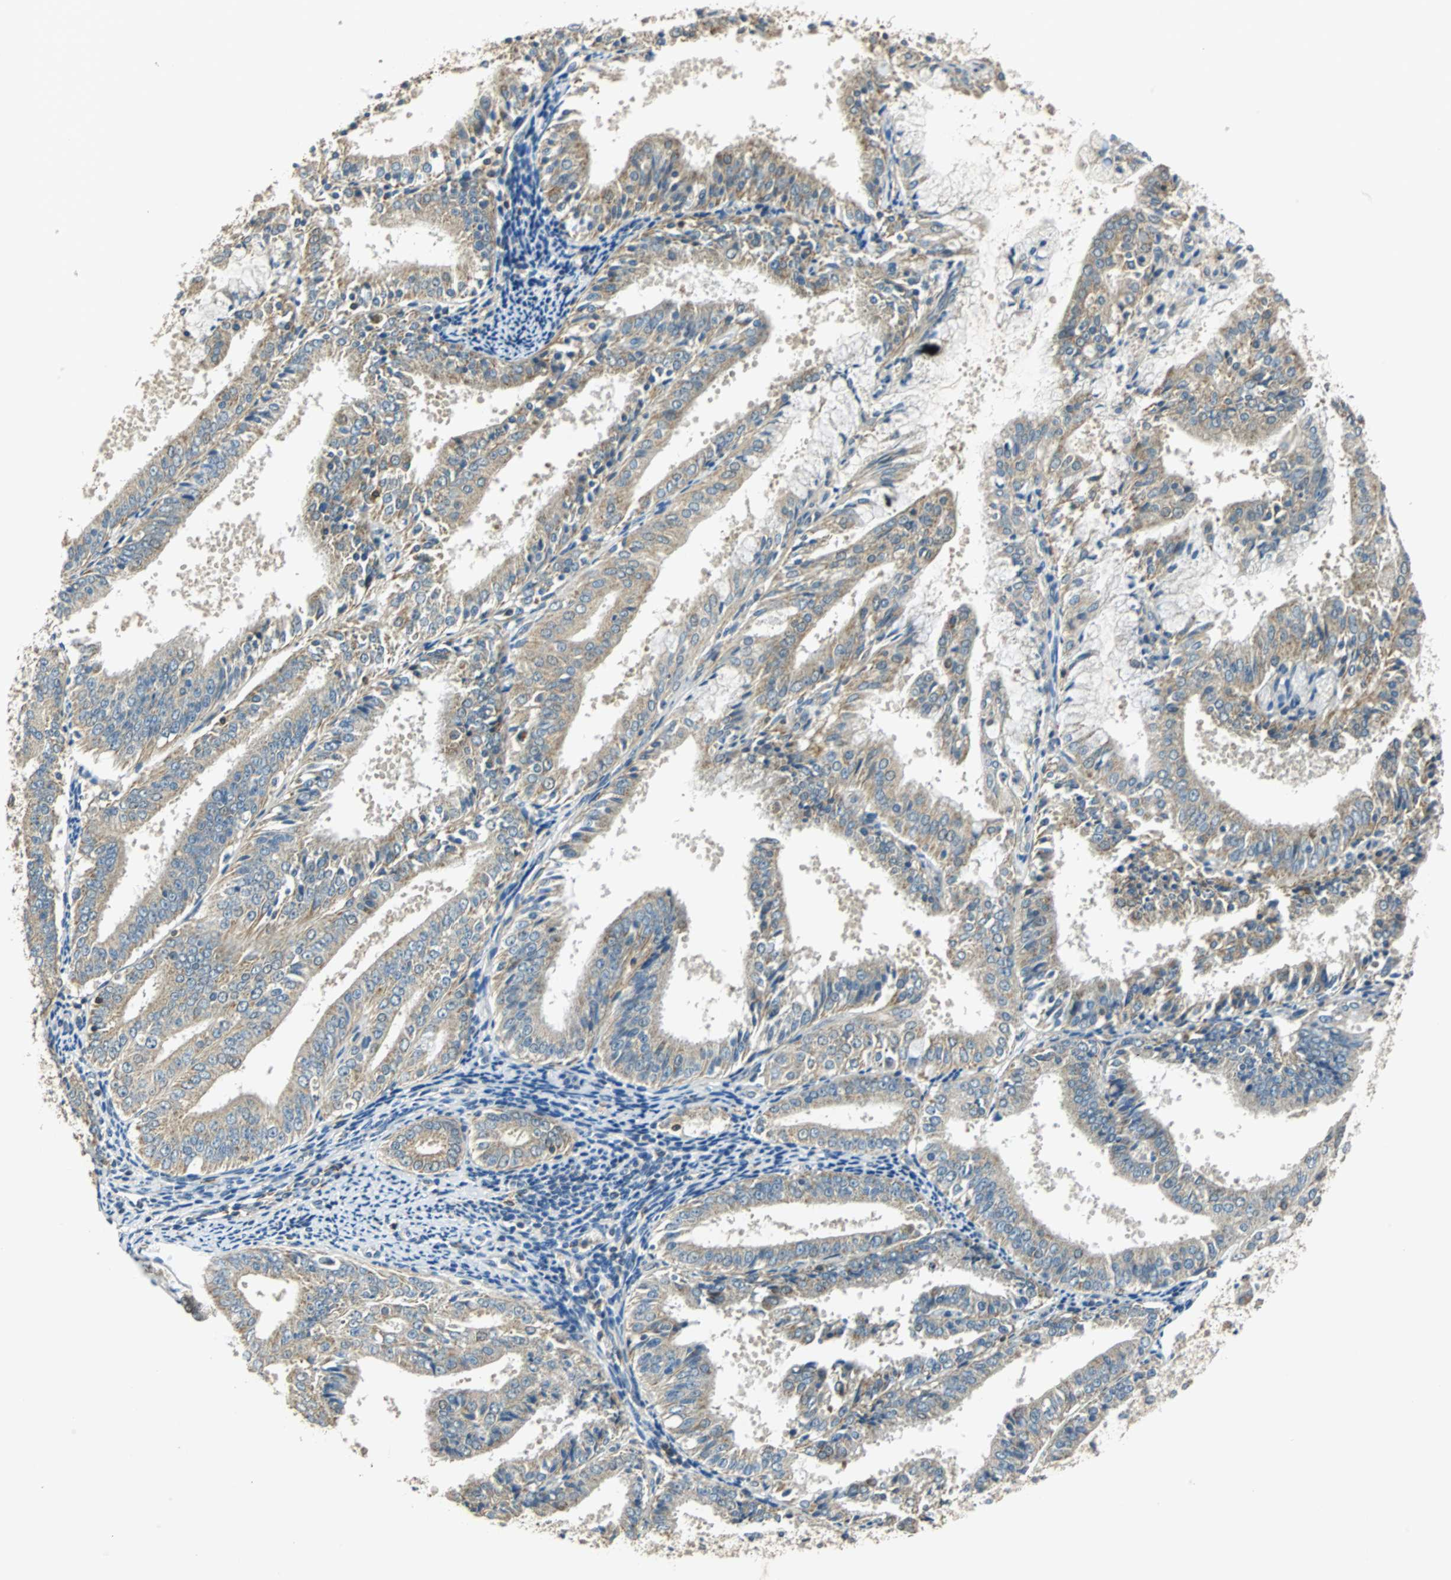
{"staining": {"intensity": "weak", "quantity": ">75%", "location": "cytoplasmic/membranous"}, "tissue": "endometrial cancer", "cell_type": "Tumor cells", "image_type": "cancer", "snomed": [{"axis": "morphology", "description": "Adenocarcinoma, NOS"}, {"axis": "topography", "description": "Endometrium"}], "caption": "An immunohistochemistry histopathology image of tumor tissue is shown. Protein staining in brown labels weak cytoplasmic/membranous positivity in adenocarcinoma (endometrial) within tumor cells.", "gene": "CPA3", "patient": {"sex": "female", "age": 63}}